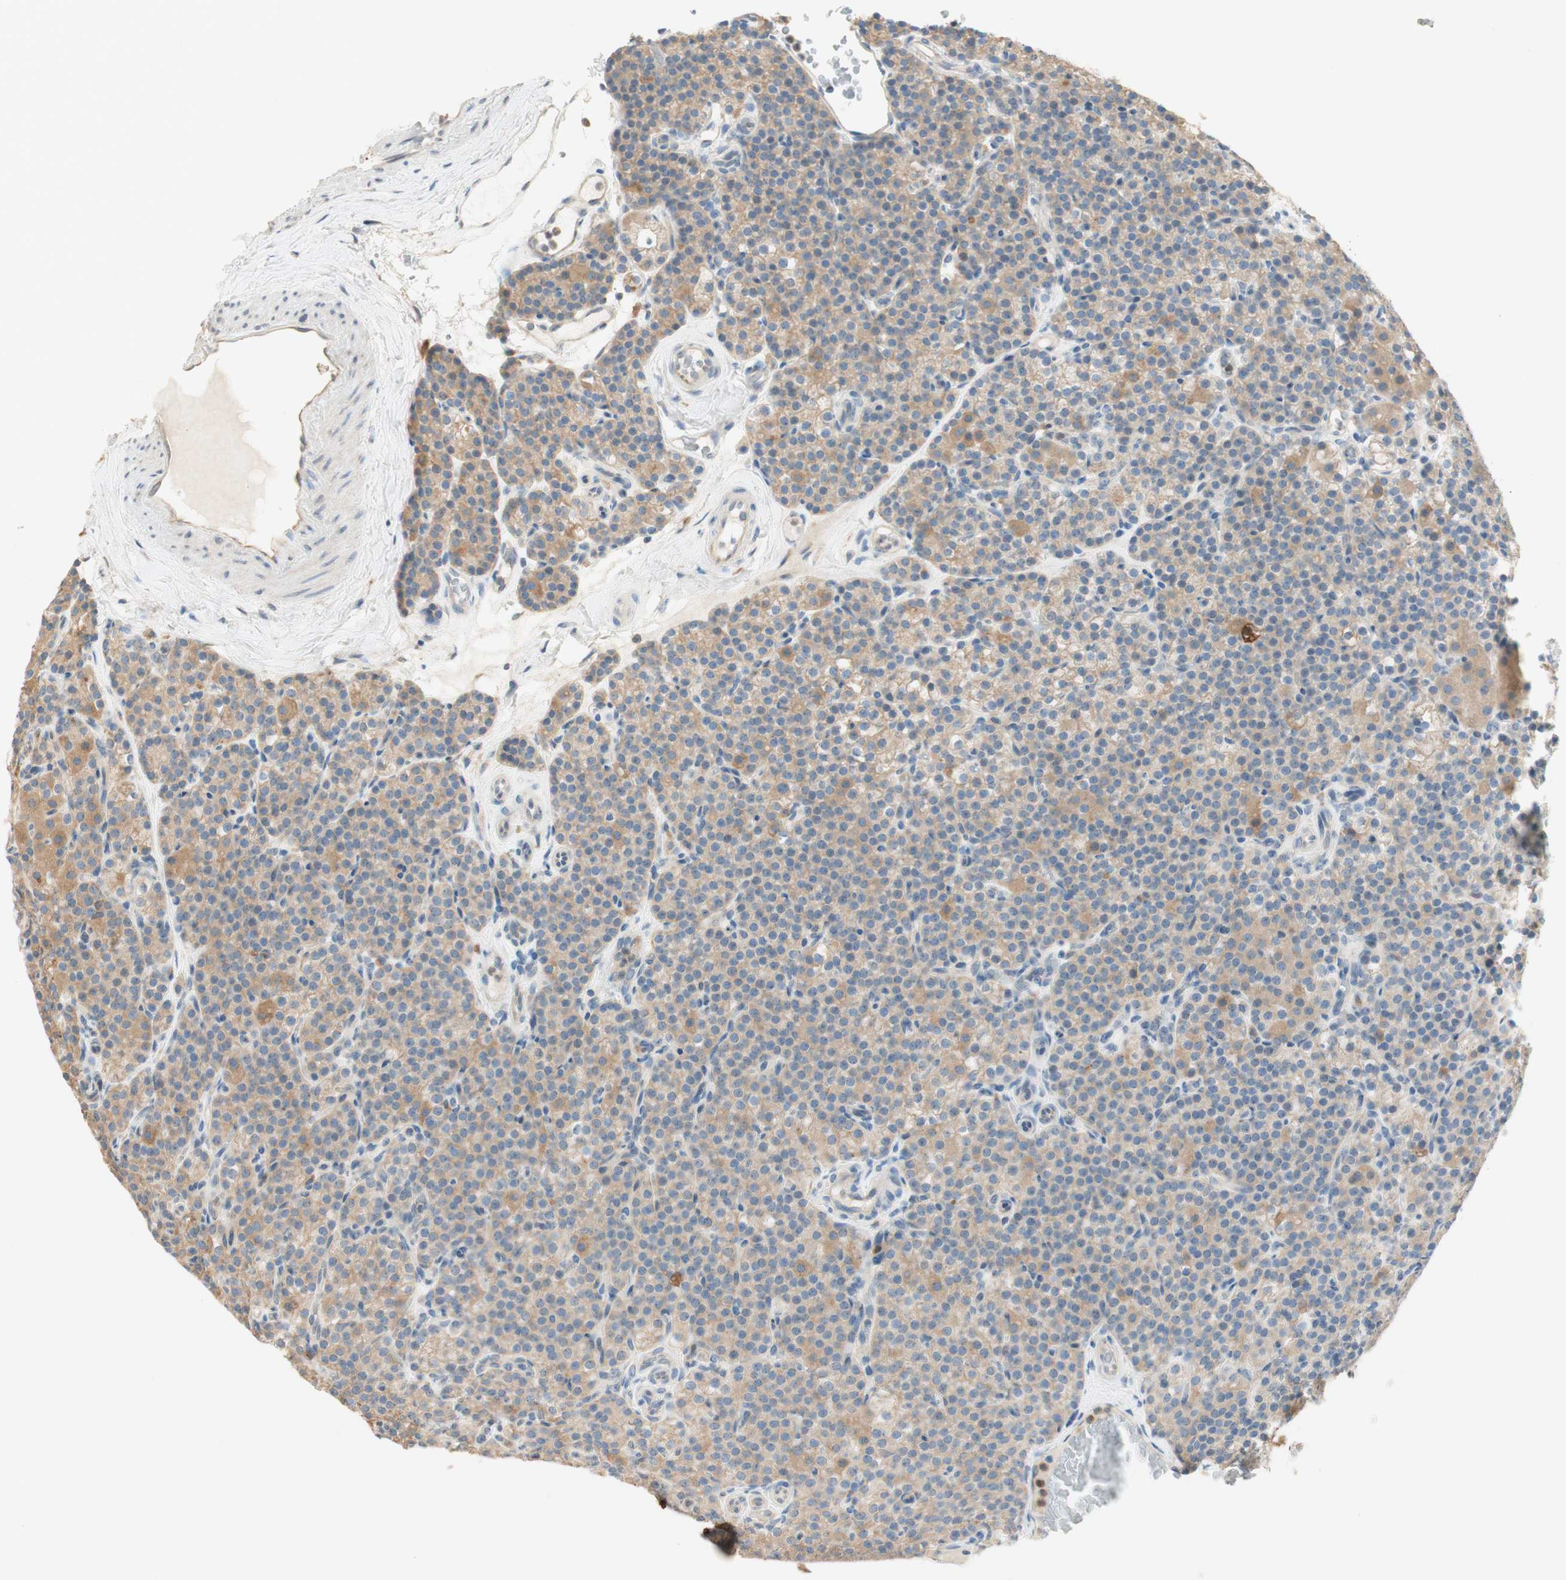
{"staining": {"intensity": "moderate", "quantity": ">75%", "location": "cytoplasmic/membranous"}, "tissue": "parathyroid gland", "cell_type": "Glandular cells", "image_type": "normal", "snomed": [{"axis": "morphology", "description": "Normal tissue, NOS"}, {"axis": "topography", "description": "Parathyroid gland"}], "caption": "DAB immunohistochemical staining of benign parathyroid gland displays moderate cytoplasmic/membranous protein expression in approximately >75% of glandular cells. (IHC, brightfield microscopy, high magnification).", "gene": "CLCN2", "patient": {"sex": "female", "age": 57}}